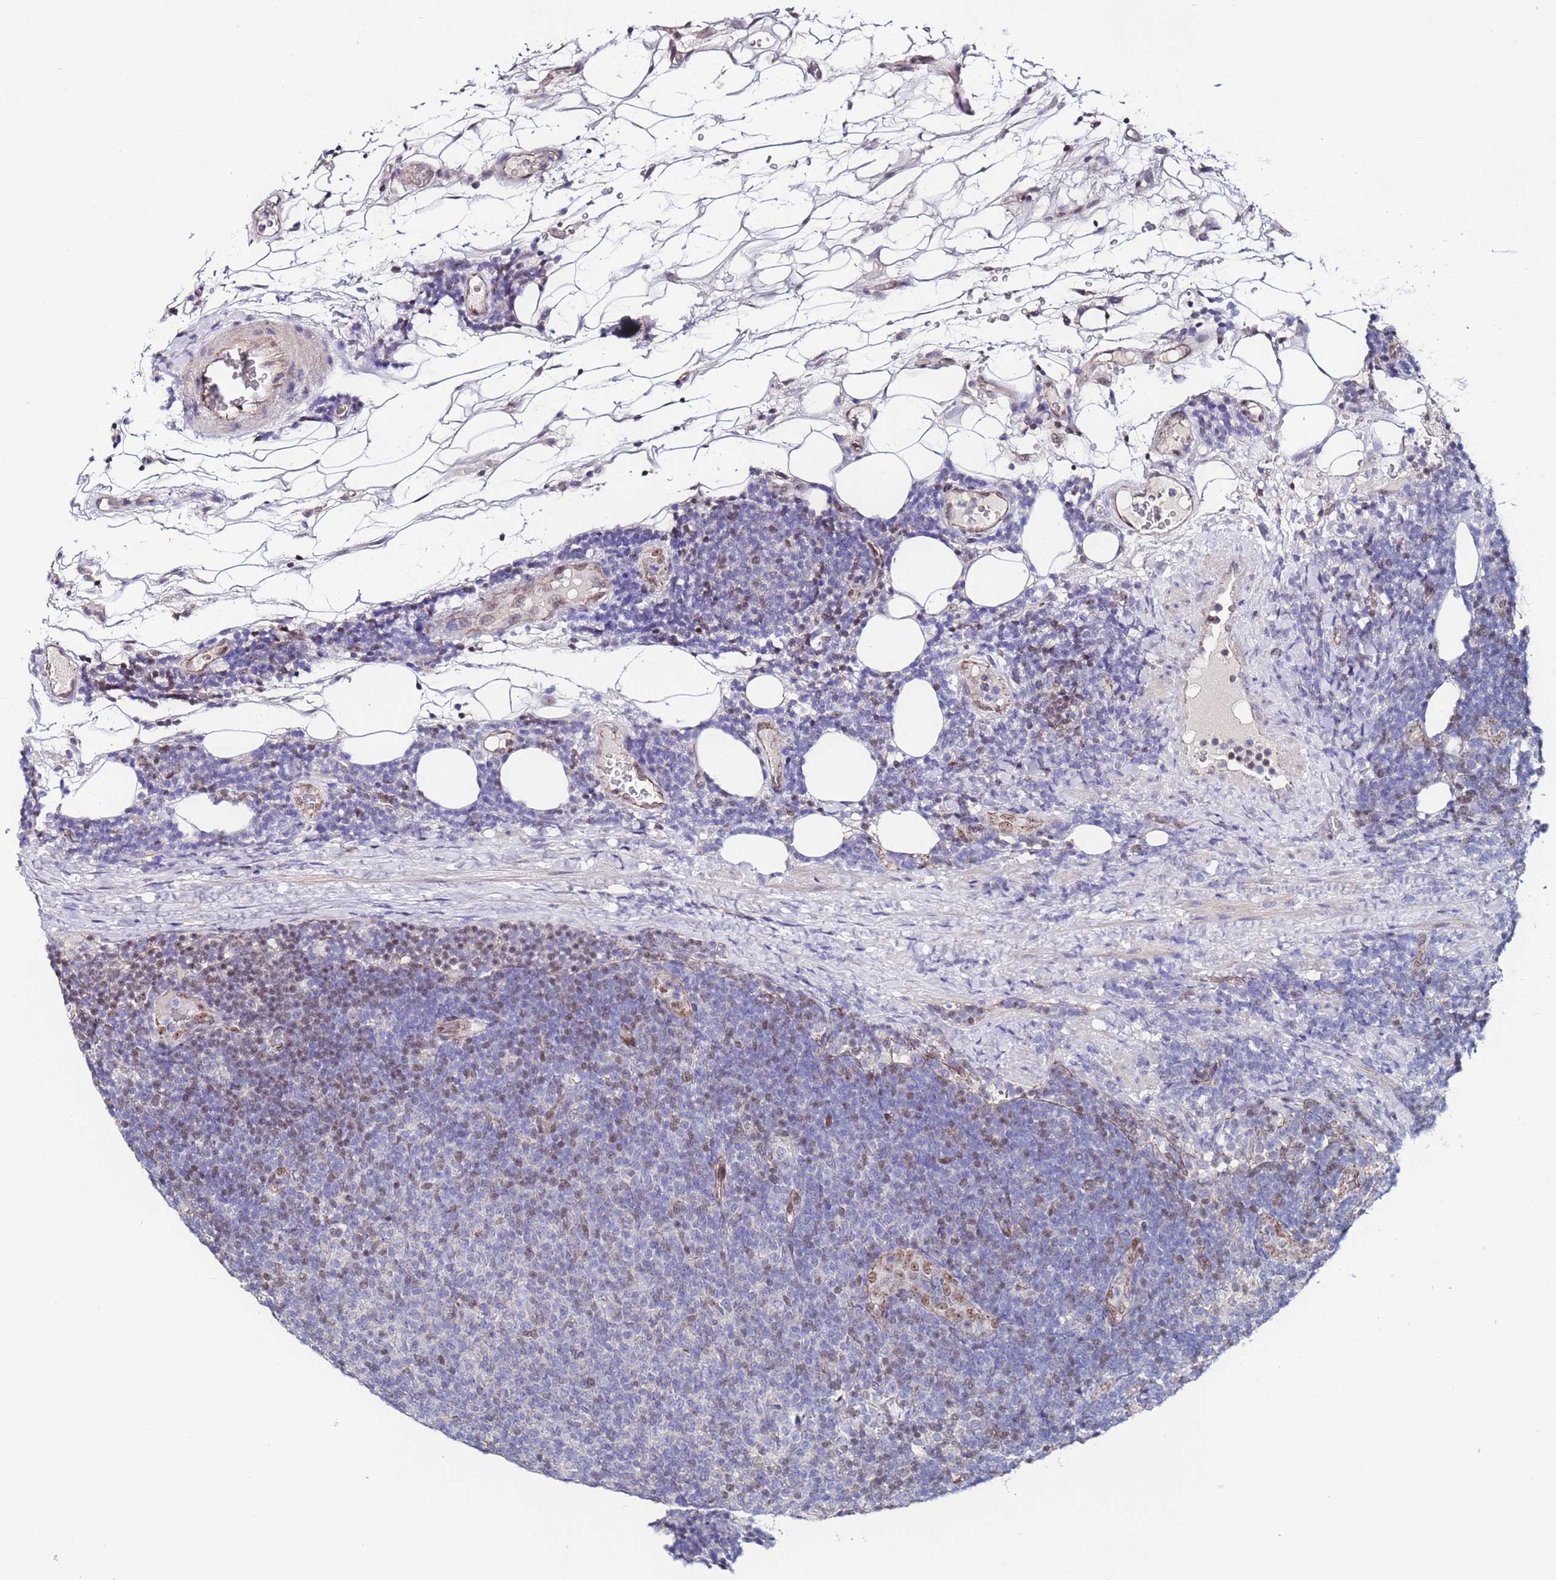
{"staining": {"intensity": "weak", "quantity": "25%-75%", "location": "nuclear"}, "tissue": "lymphoma", "cell_type": "Tumor cells", "image_type": "cancer", "snomed": [{"axis": "morphology", "description": "Malignant lymphoma, non-Hodgkin's type, Low grade"}, {"axis": "topography", "description": "Lymph node"}], "caption": "Immunohistochemistry image of low-grade malignant lymphoma, non-Hodgkin's type stained for a protein (brown), which shows low levels of weak nuclear positivity in about 25%-75% of tumor cells.", "gene": "TENM3", "patient": {"sex": "male", "age": 66}}